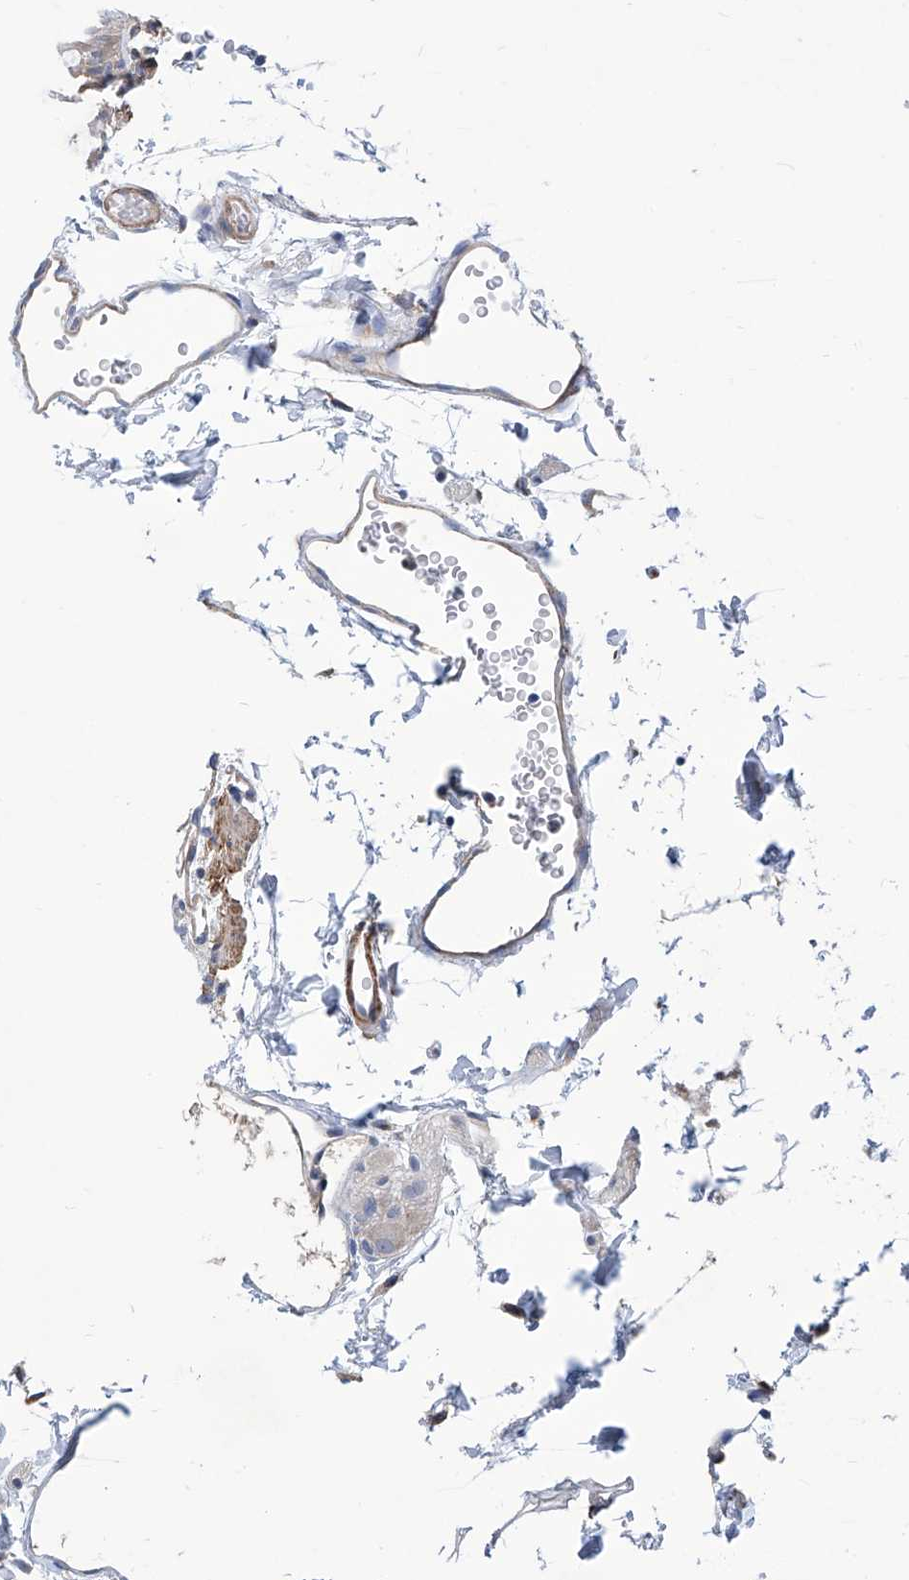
{"staining": {"intensity": "moderate", "quantity": ">75%", "location": "cytoplasmic/membranous"}, "tissue": "colon", "cell_type": "Endothelial cells", "image_type": "normal", "snomed": [{"axis": "morphology", "description": "Normal tissue, NOS"}, {"axis": "topography", "description": "Colon"}], "caption": "Protein expression analysis of benign colon reveals moderate cytoplasmic/membranous positivity in about >75% of endothelial cells.", "gene": "SMS", "patient": {"sex": "male", "age": 56}}